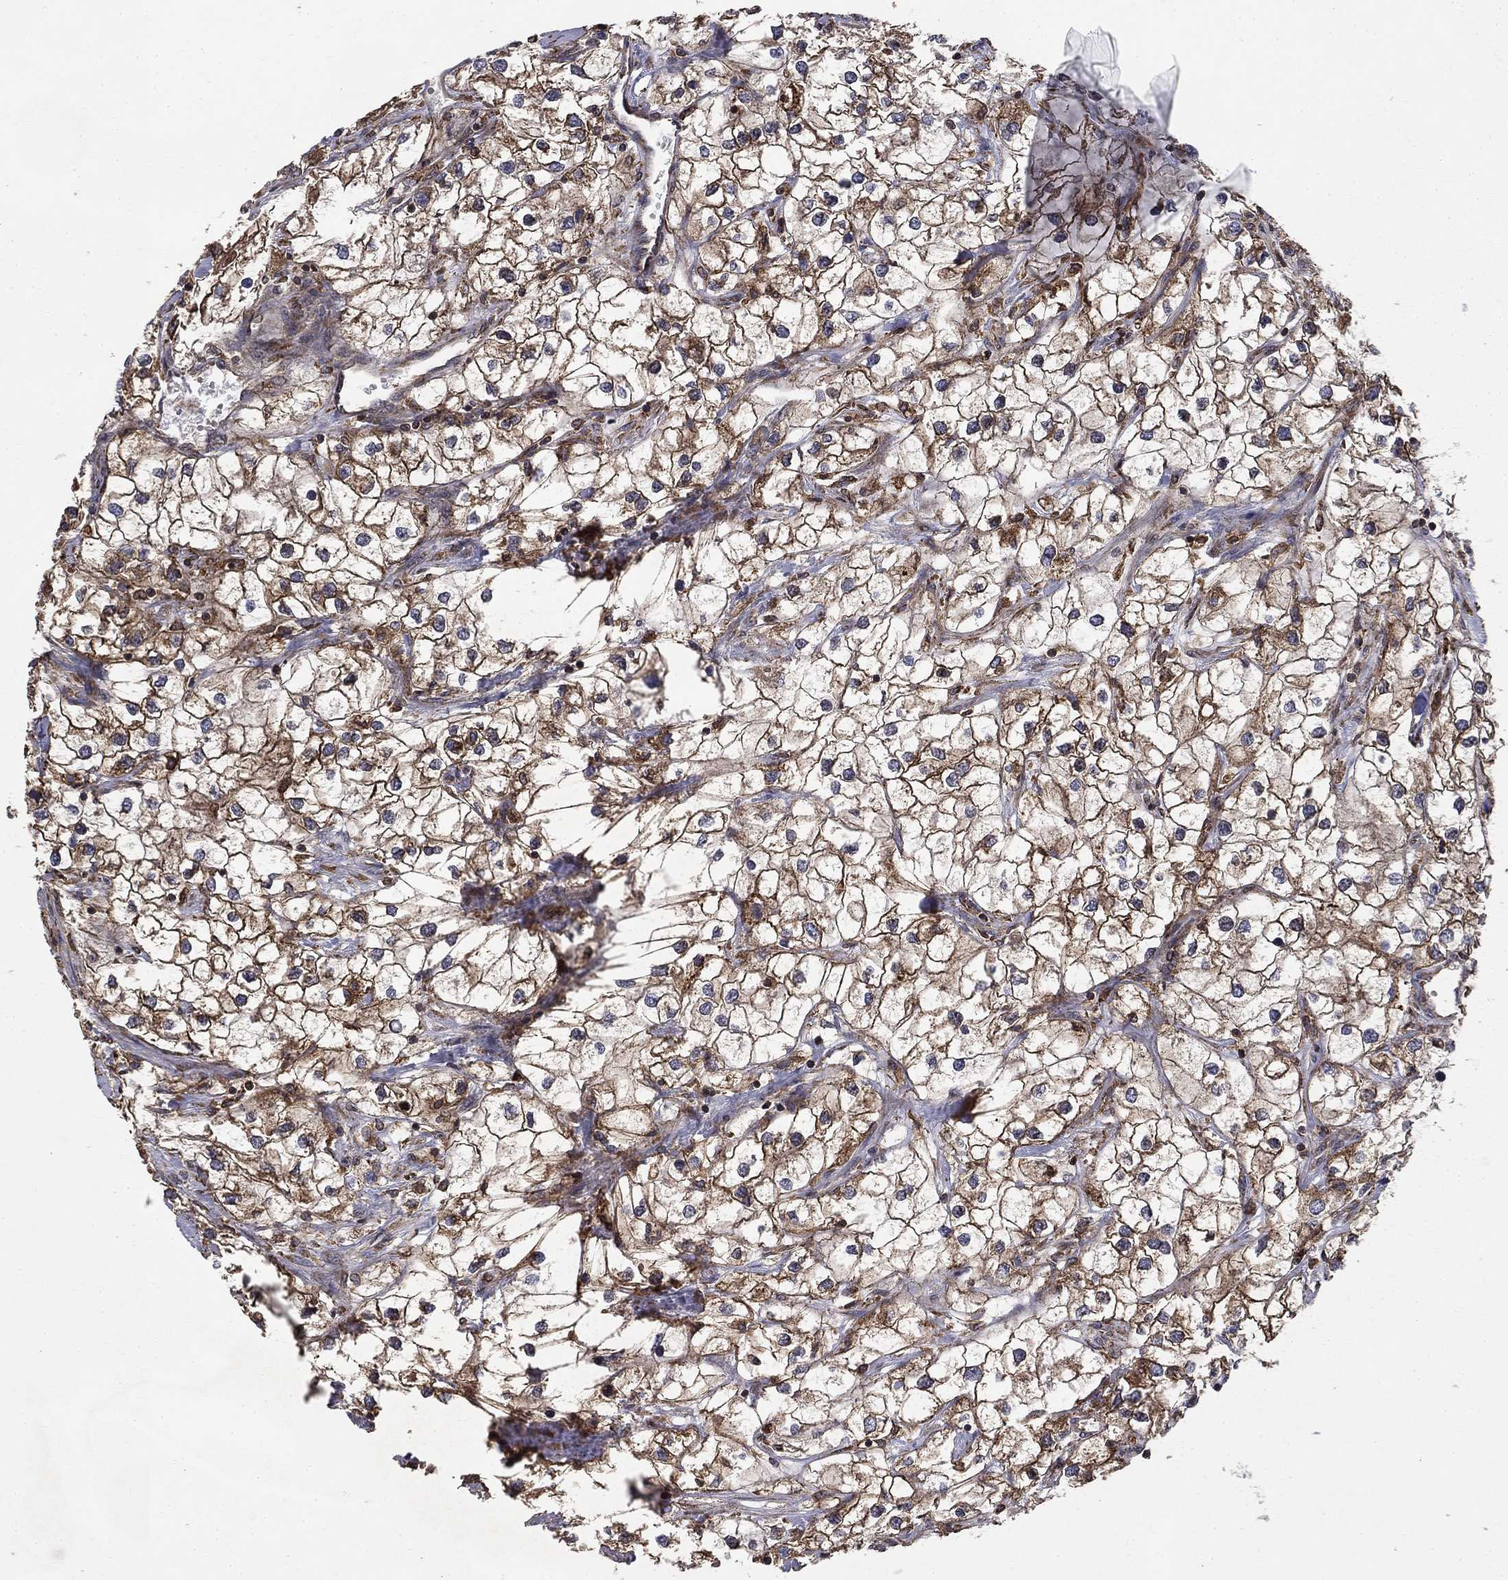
{"staining": {"intensity": "strong", "quantity": ">75%", "location": "cytoplasmic/membranous"}, "tissue": "renal cancer", "cell_type": "Tumor cells", "image_type": "cancer", "snomed": [{"axis": "morphology", "description": "Adenocarcinoma, NOS"}, {"axis": "topography", "description": "Kidney"}], "caption": "High-magnification brightfield microscopy of renal cancer stained with DAB (brown) and counterstained with hematoxylin (blue). tumor cells exhibit strong cytoplasmic/membranous expression is identified in about>75% of cells.", "gene": "BABAM2", "patient": {"sex": "male", "age": 59}}